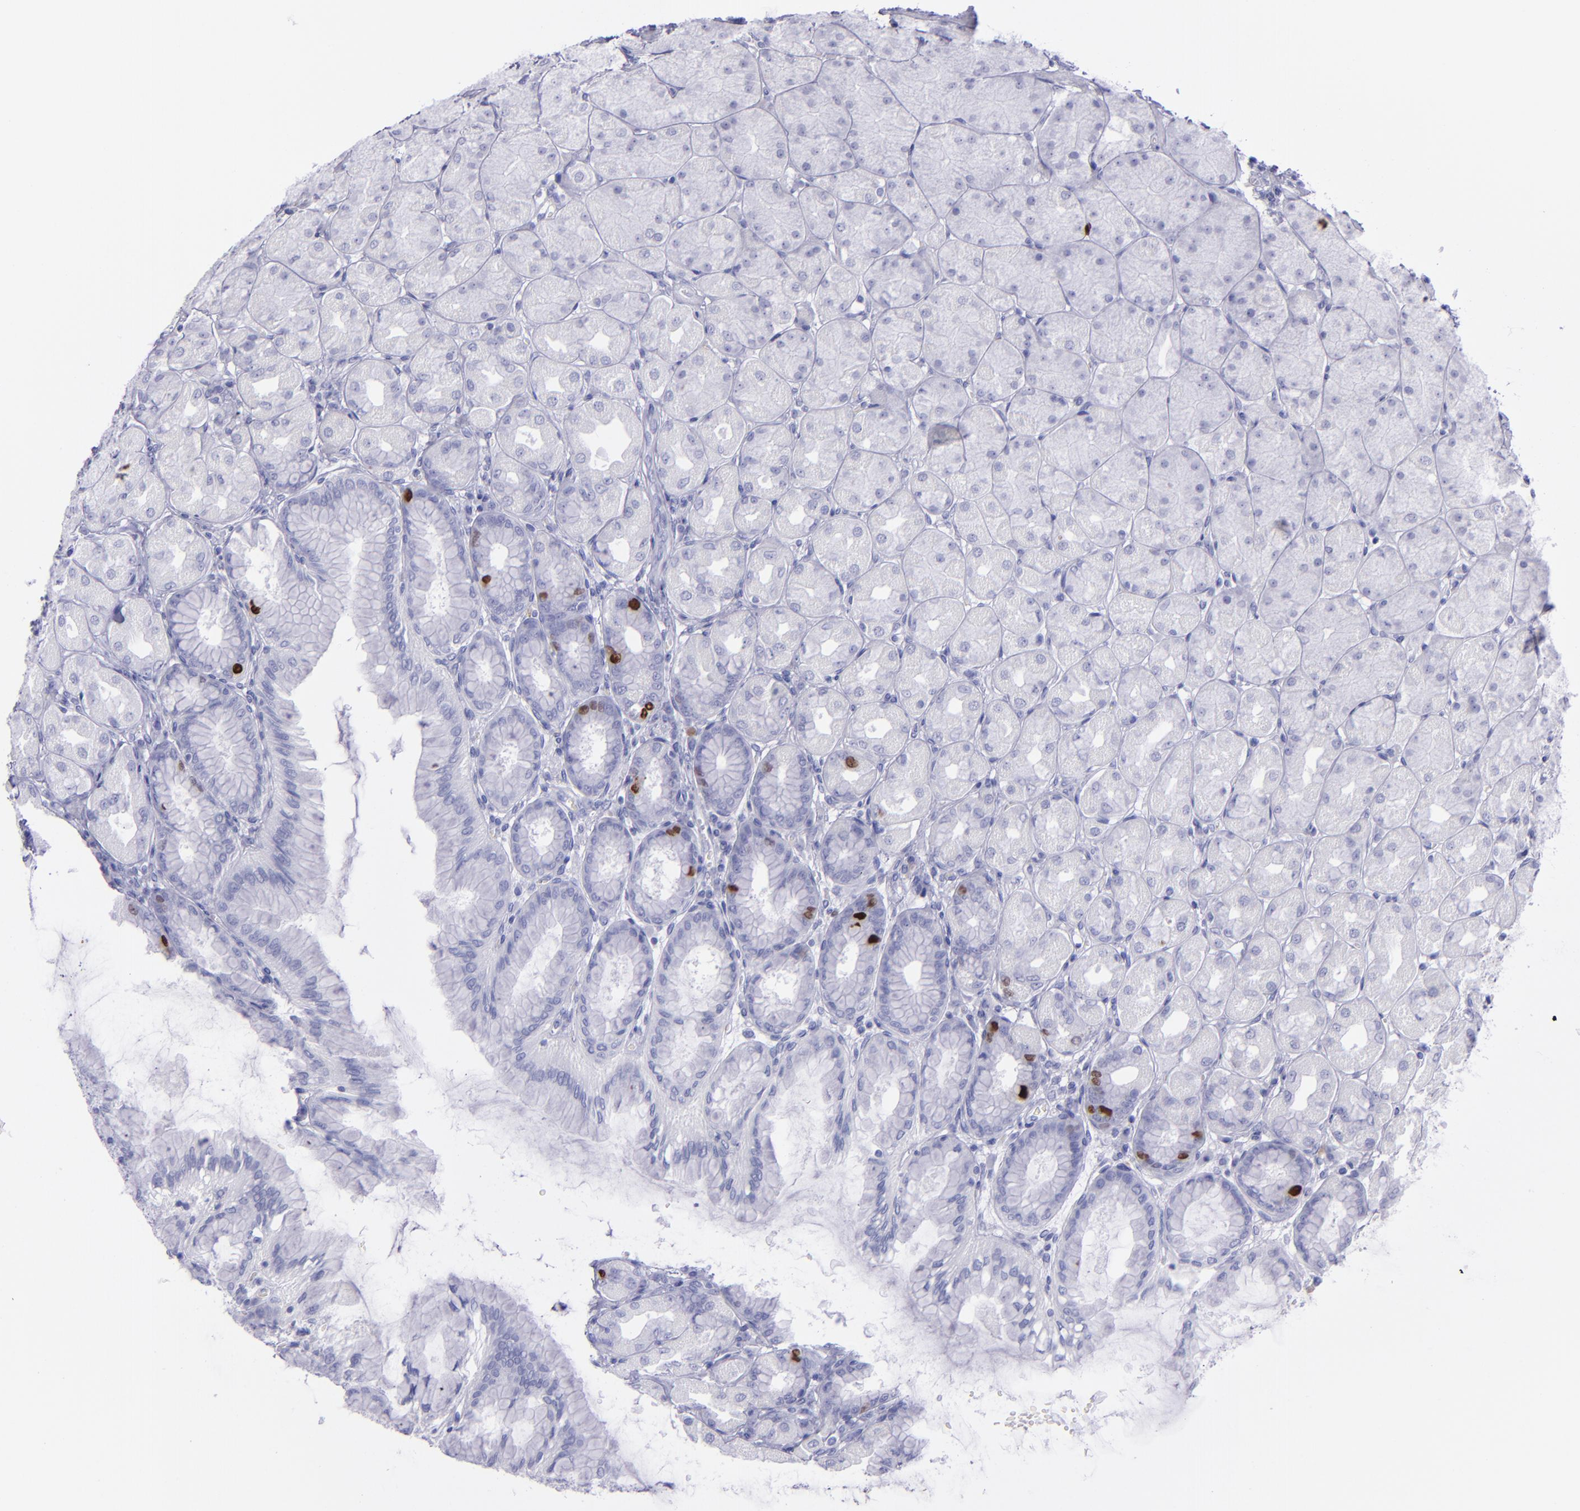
{"staining": {"intensity": "strong", "quantity": "<25%", "location": "nuclear"}, "tissue": "stomach", "cell_type": "Glandular cells", "image_type": "normal", "snomed": [{"axis": "morphology", "description": "Normal tissue, NOS"}, {"axis": "topography", "description": "Stomach, upper"}], "caption": "IHC staining of unremarkable stomach, which displays medium levels of strong nuclear positivity in approximately <25% of glandular cells indicating strong nuclear protein staining. The staining was performed using DAB (brown) for protein detection and nuclei were counterstained in hematoxylin (blue).", "gene": "TOP2A", "patient": {"sex": "female", "age": 56}}